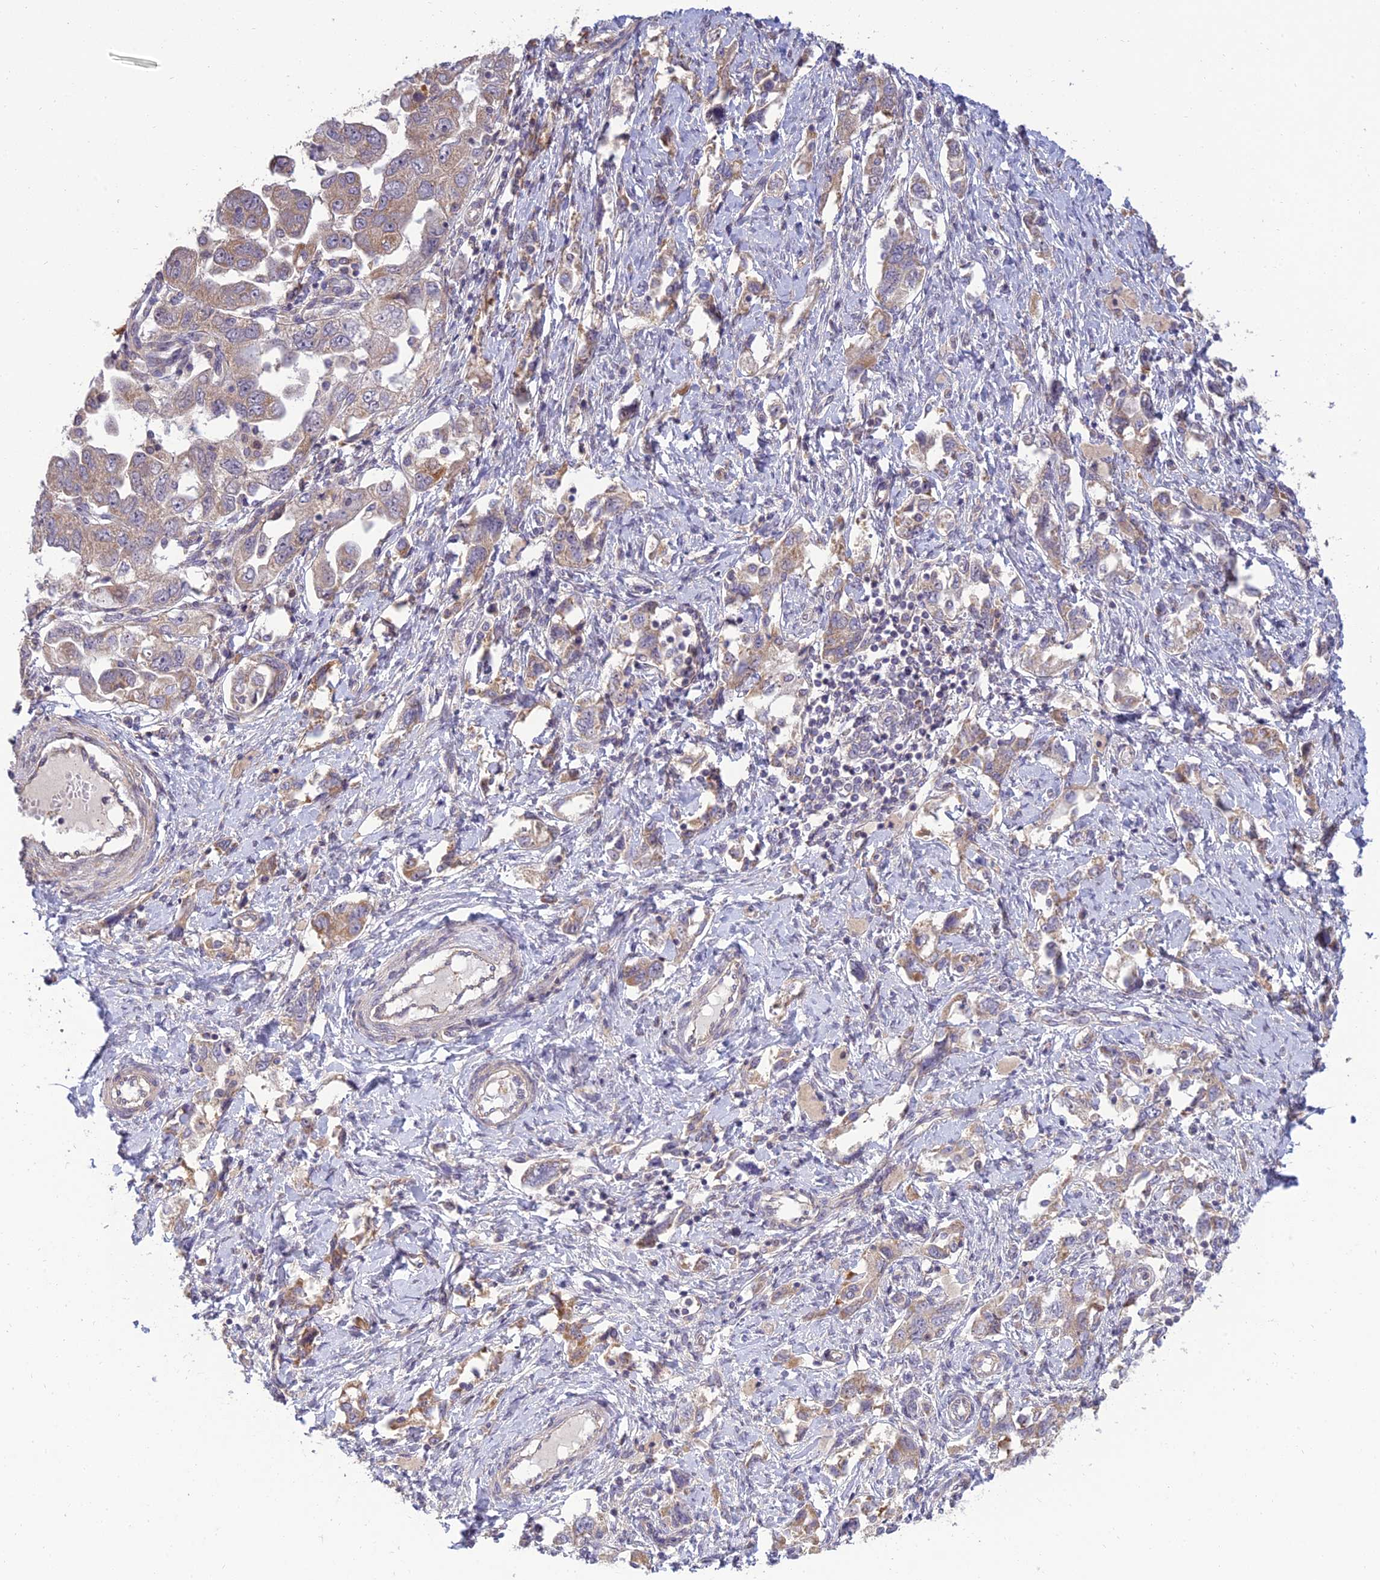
{"staining": {"intensity": "moderate", "quantity": "<25%", "location": "cytoplasmic/membranous"}, "tissue": "ovarian cancer", "cell_type": "Tumor cells", "image_type": "cancer", "snomed": [{"axis": "morphology", "description": "Carcinoma, NOS"}, {"axis": "morphology", "description": "Cystadenocarcinoma, serous, NOS"}, {"axis": "topography", "description": "Ovary"}], "caption": "IHC of carcinoma (ovarian) exhibits low levels of moderate cytoplasmic/membranous positivity in about <25% of tumor cells.", "gene": "C3orf20", "patient": {"sex": "female", "age": 69}}